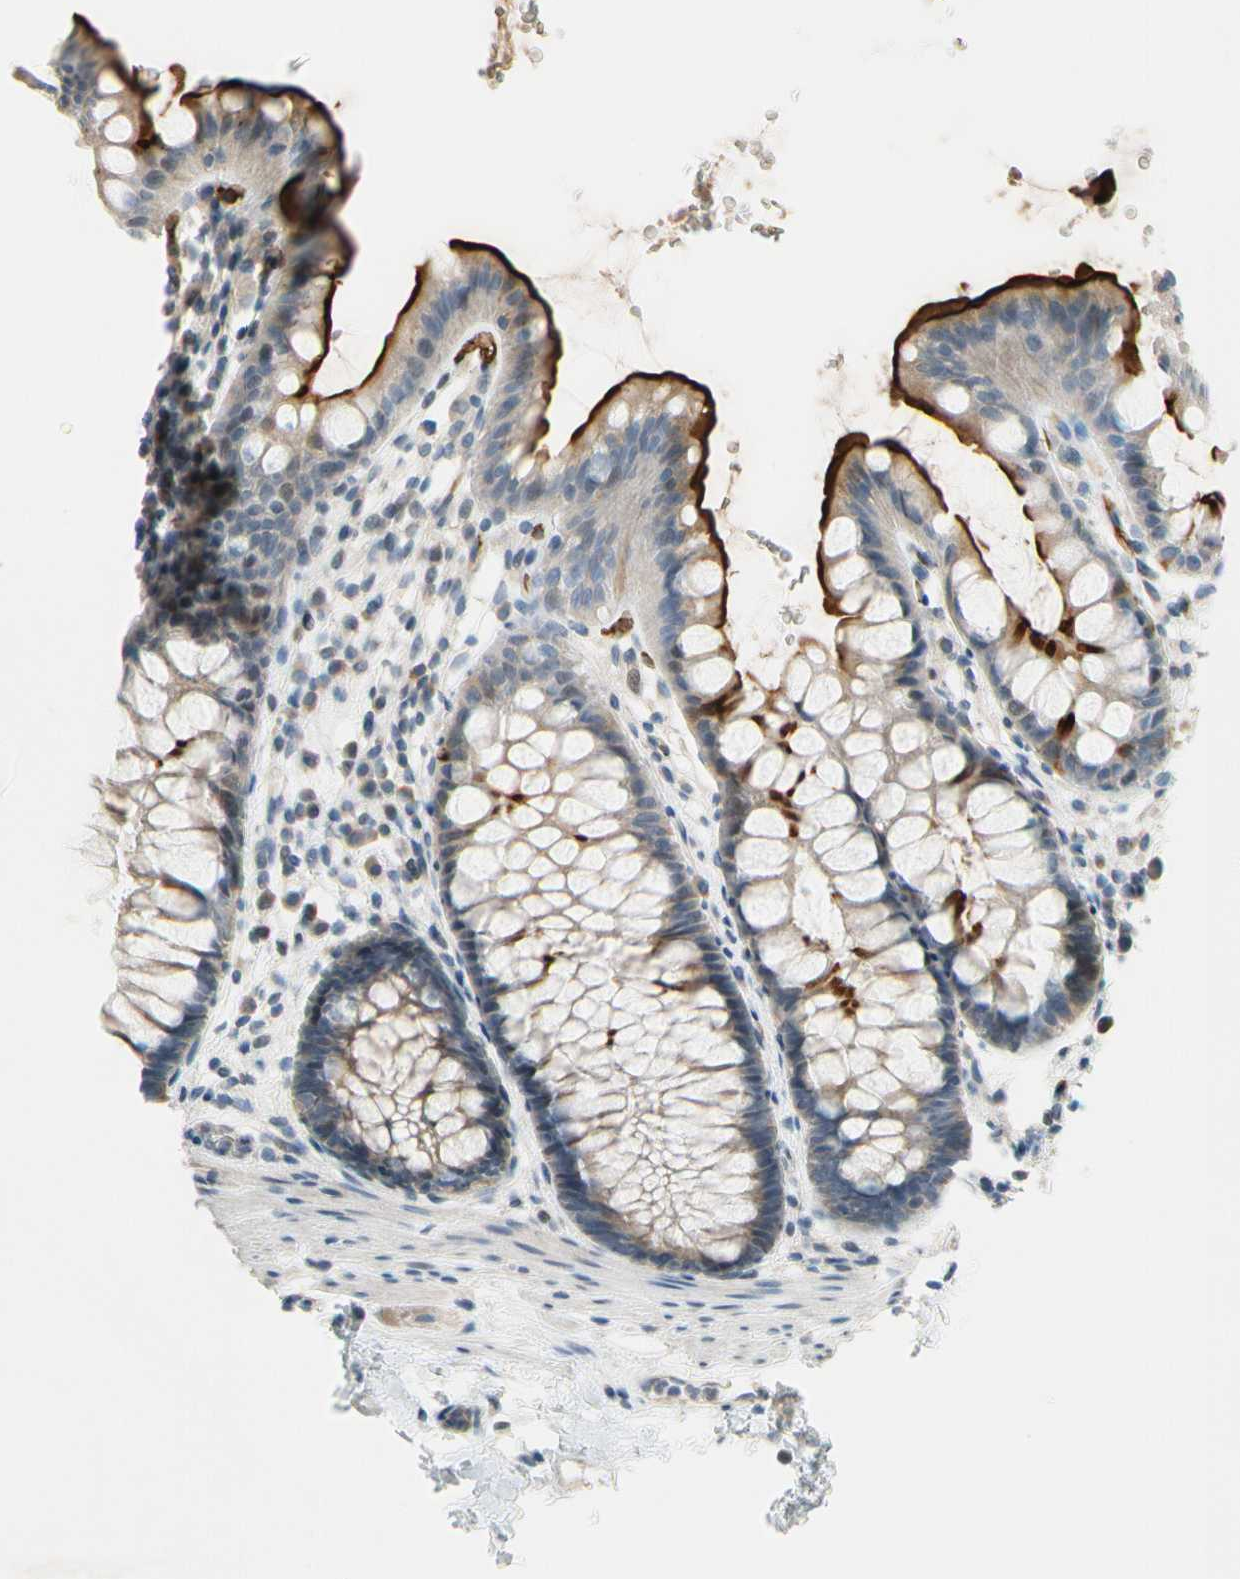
{"staining": {"intensity": "strong", "quantity": "25%-75%", "location": "cytoplasmic/membranous"}, "tissue": "rectum", "cell_type": "Glandular cells", "image_type": "normal", "snomed": [{"axis": "morphology", "description": "Normal tissue, NOS"}, {"axis": "topography", "description": "Rectum"}], "caption": "A brown stain highlights strong cytoplasmic/membranous staining of a protein in glandular cells of normal rectum.", "gene": "CFAP36", "patient": {"sex": "female", "age": 24}}